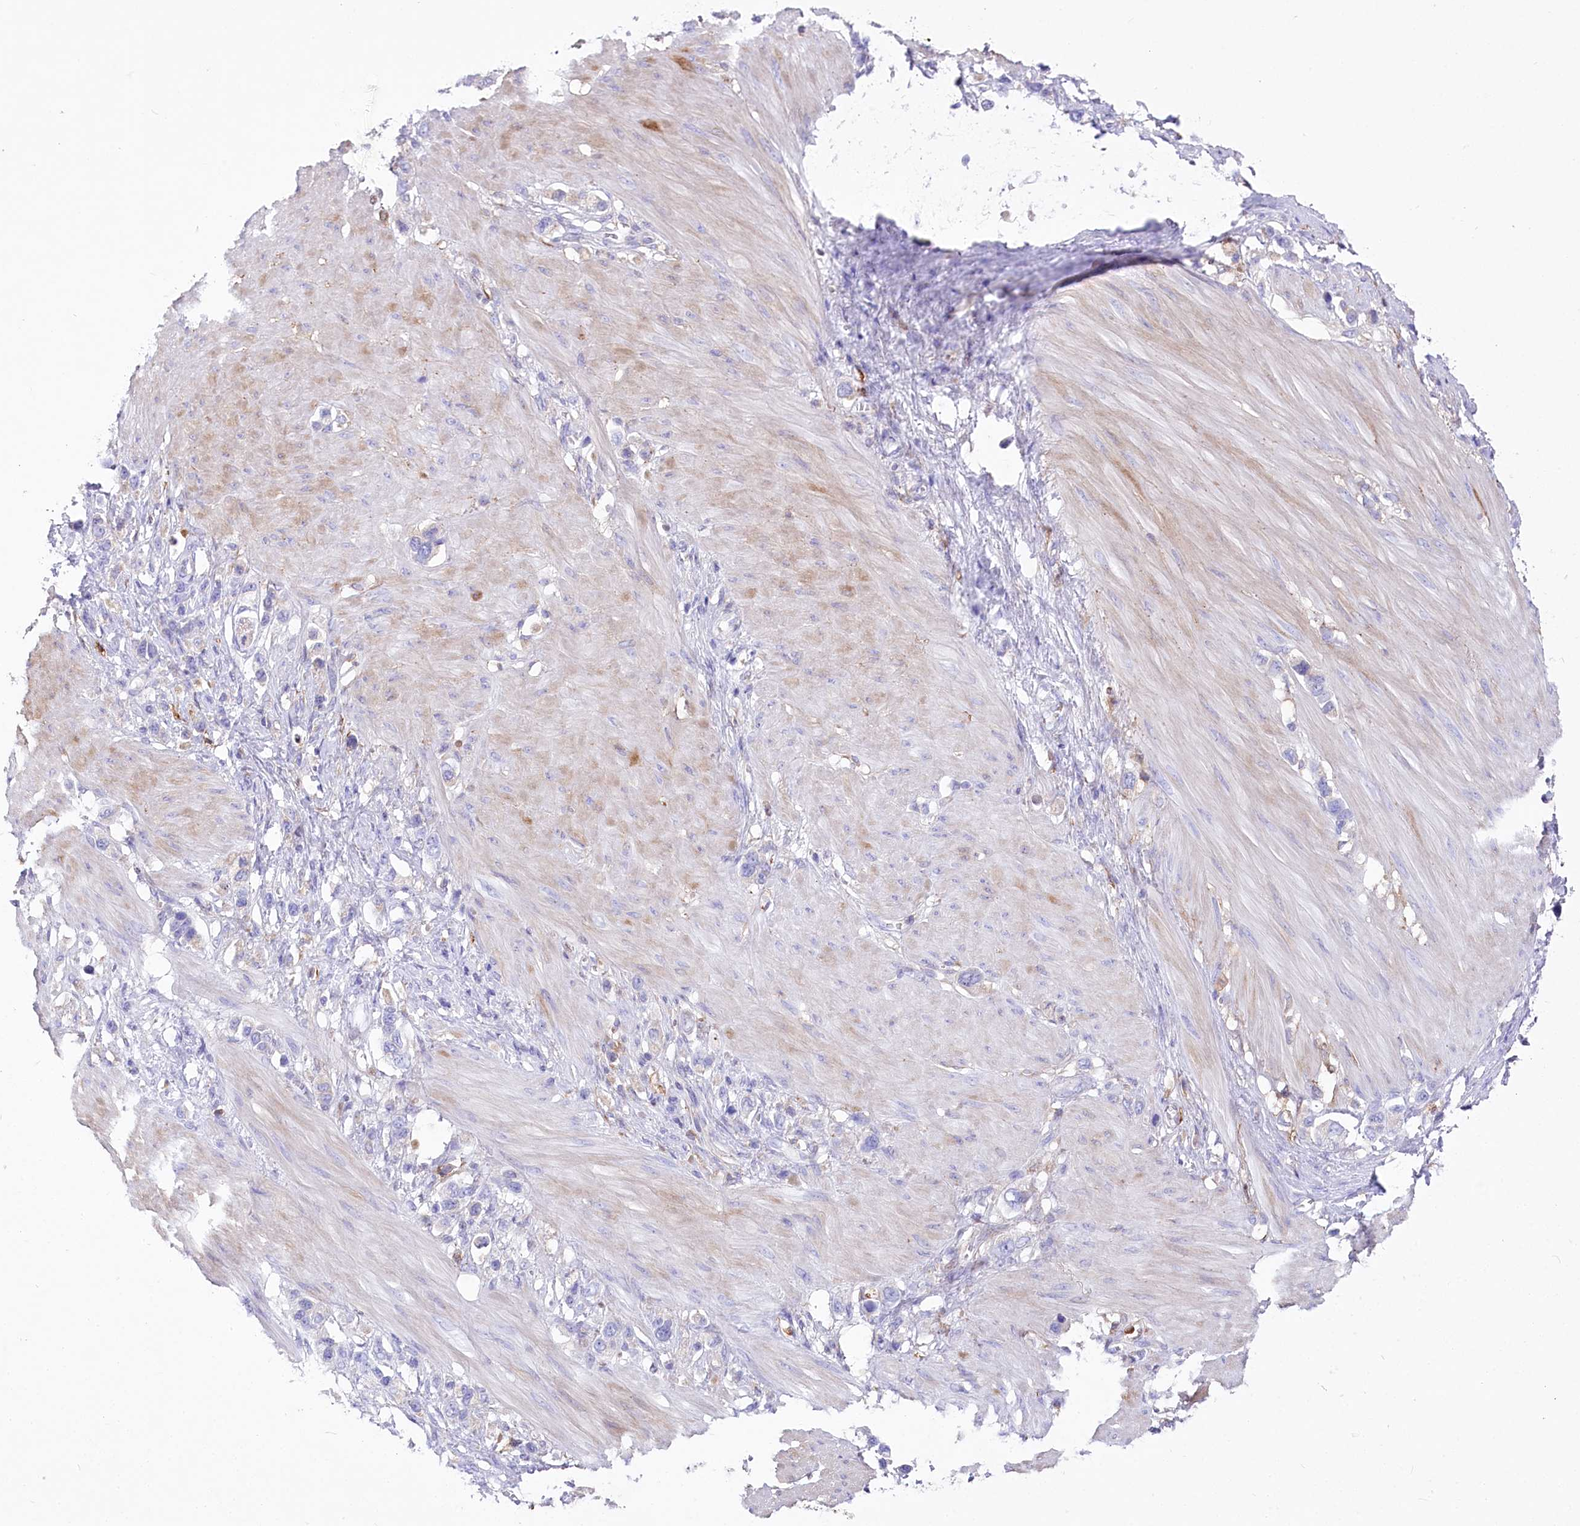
{"staining": {"intensity": "negative", "quantity": "none", "location": "none"}, "tissue": "stomach cancer", "cell_type": "Tumor cells", "image_type": "cancer", "snomed": [{"axis": "morphology", "description": "Adenocarcinoma, NOS"}, {"axis": "topography", "description": "Stomach"}], "caption": "Immunohistochemistry (IHC) of human adenocarcinoma (stomach) demonstrates no expression in tumor cells.", "gene": "DNAJC19", "patient": {"sex": "female", "age": 65}}